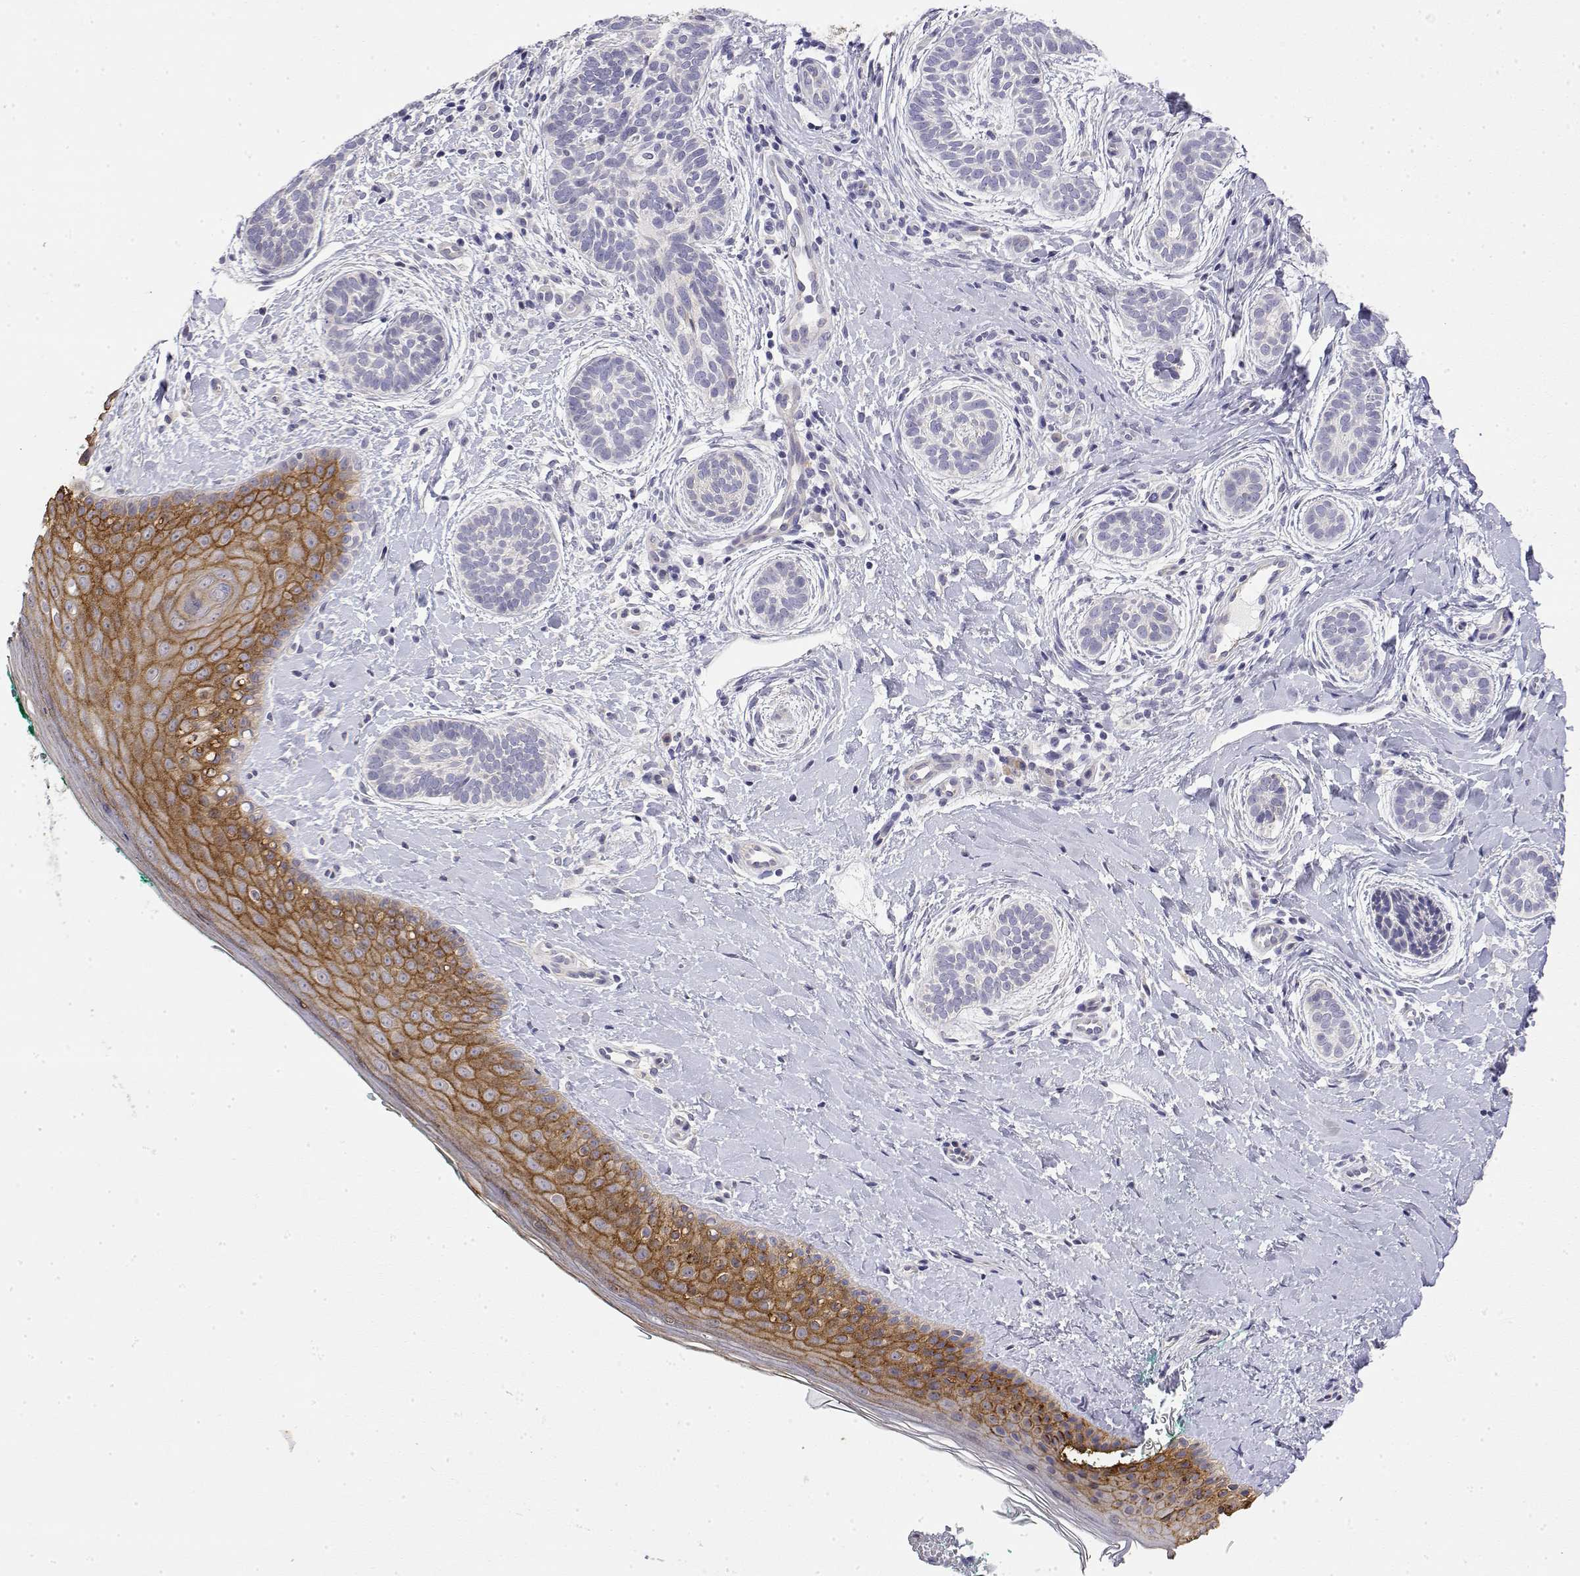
{"staining": {"intensity": "negative", "quantity": "none", "location": "none"}, "tissue": "skin cancer", "cell_type": "Tumor cells", "image_type": "cancer", "snomed": [{"axis": "morphology", "description": "Basal cell carcinoma"}, {"axis": "topography", "description": "Skin"}], "caption": "Immunohistochemistry photomicrograph of neoplastic tissue: human skin basal cell carcinoma stained with DAB (3,3'-diaminobenzidine) demonstrates no significant protein expression in tumor cells.", "gene": "LY6D", "patient": {"sex": "male", "age": 63}}